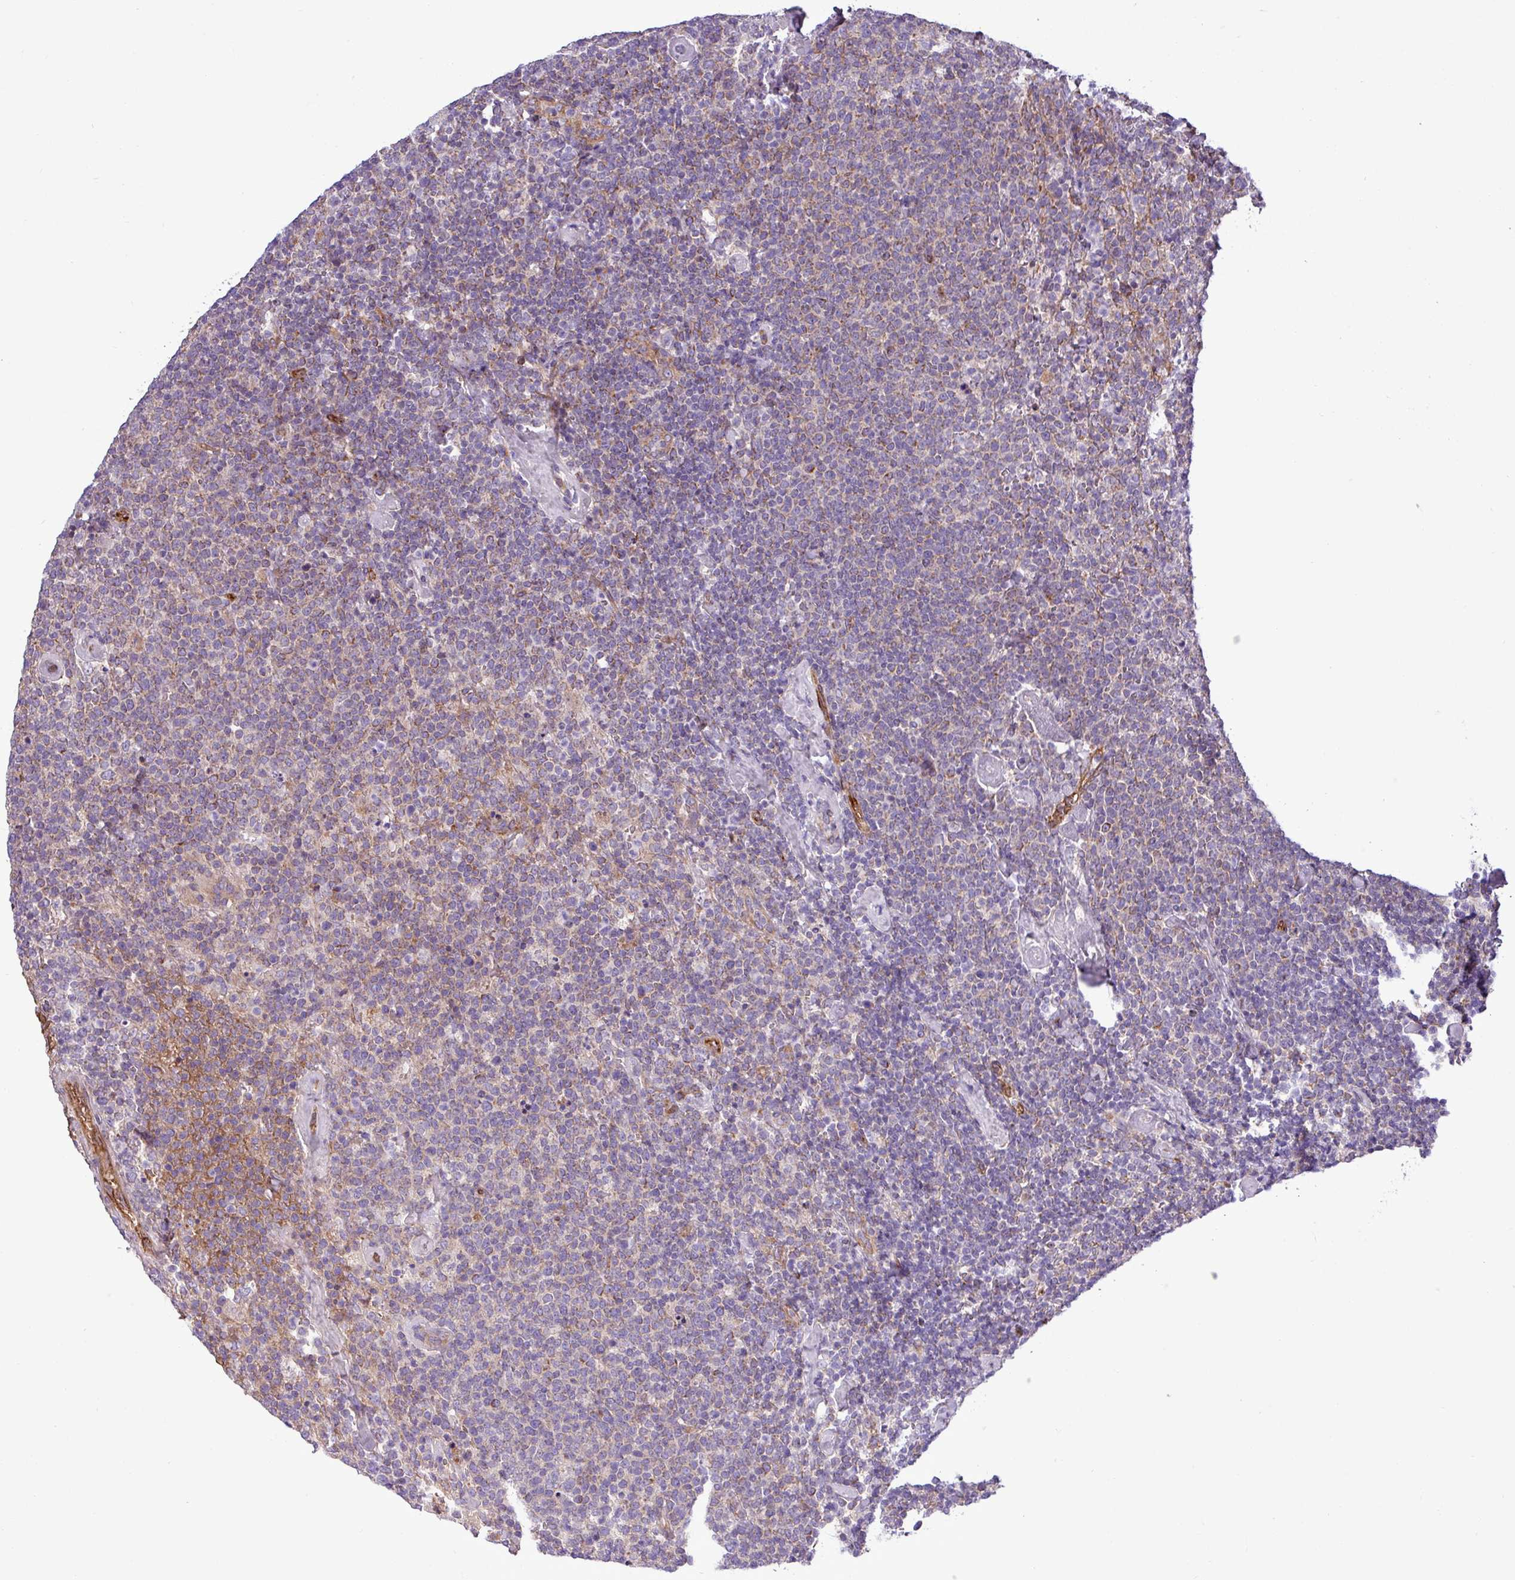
{"staining": {"intensity": "moderate", "quantity": "25%-75%", "location": "cytoplasmic/membranous"}, "tissue": "lymphoma", "cell_type": "Tumor cells", "image_type": "cancer", "snomed": [{"axis": "morphology", "description": "Malignant lymphoma, non-Hodgkin's type, High grade"}, {"axis": "topography", "description": "Lymph node"}], "caption": "The micrograph displays staining of lymphoma, revealing moderate cytoplasmic/membranous protein positivity (brown color) within tumor cells. The staining was performed using DAB, with brown indicating positive protein expression. Nuclei are stained blue with hematoxylin.", "gene": "CWH43", "patient": {"sex": "male", "age": 61}}